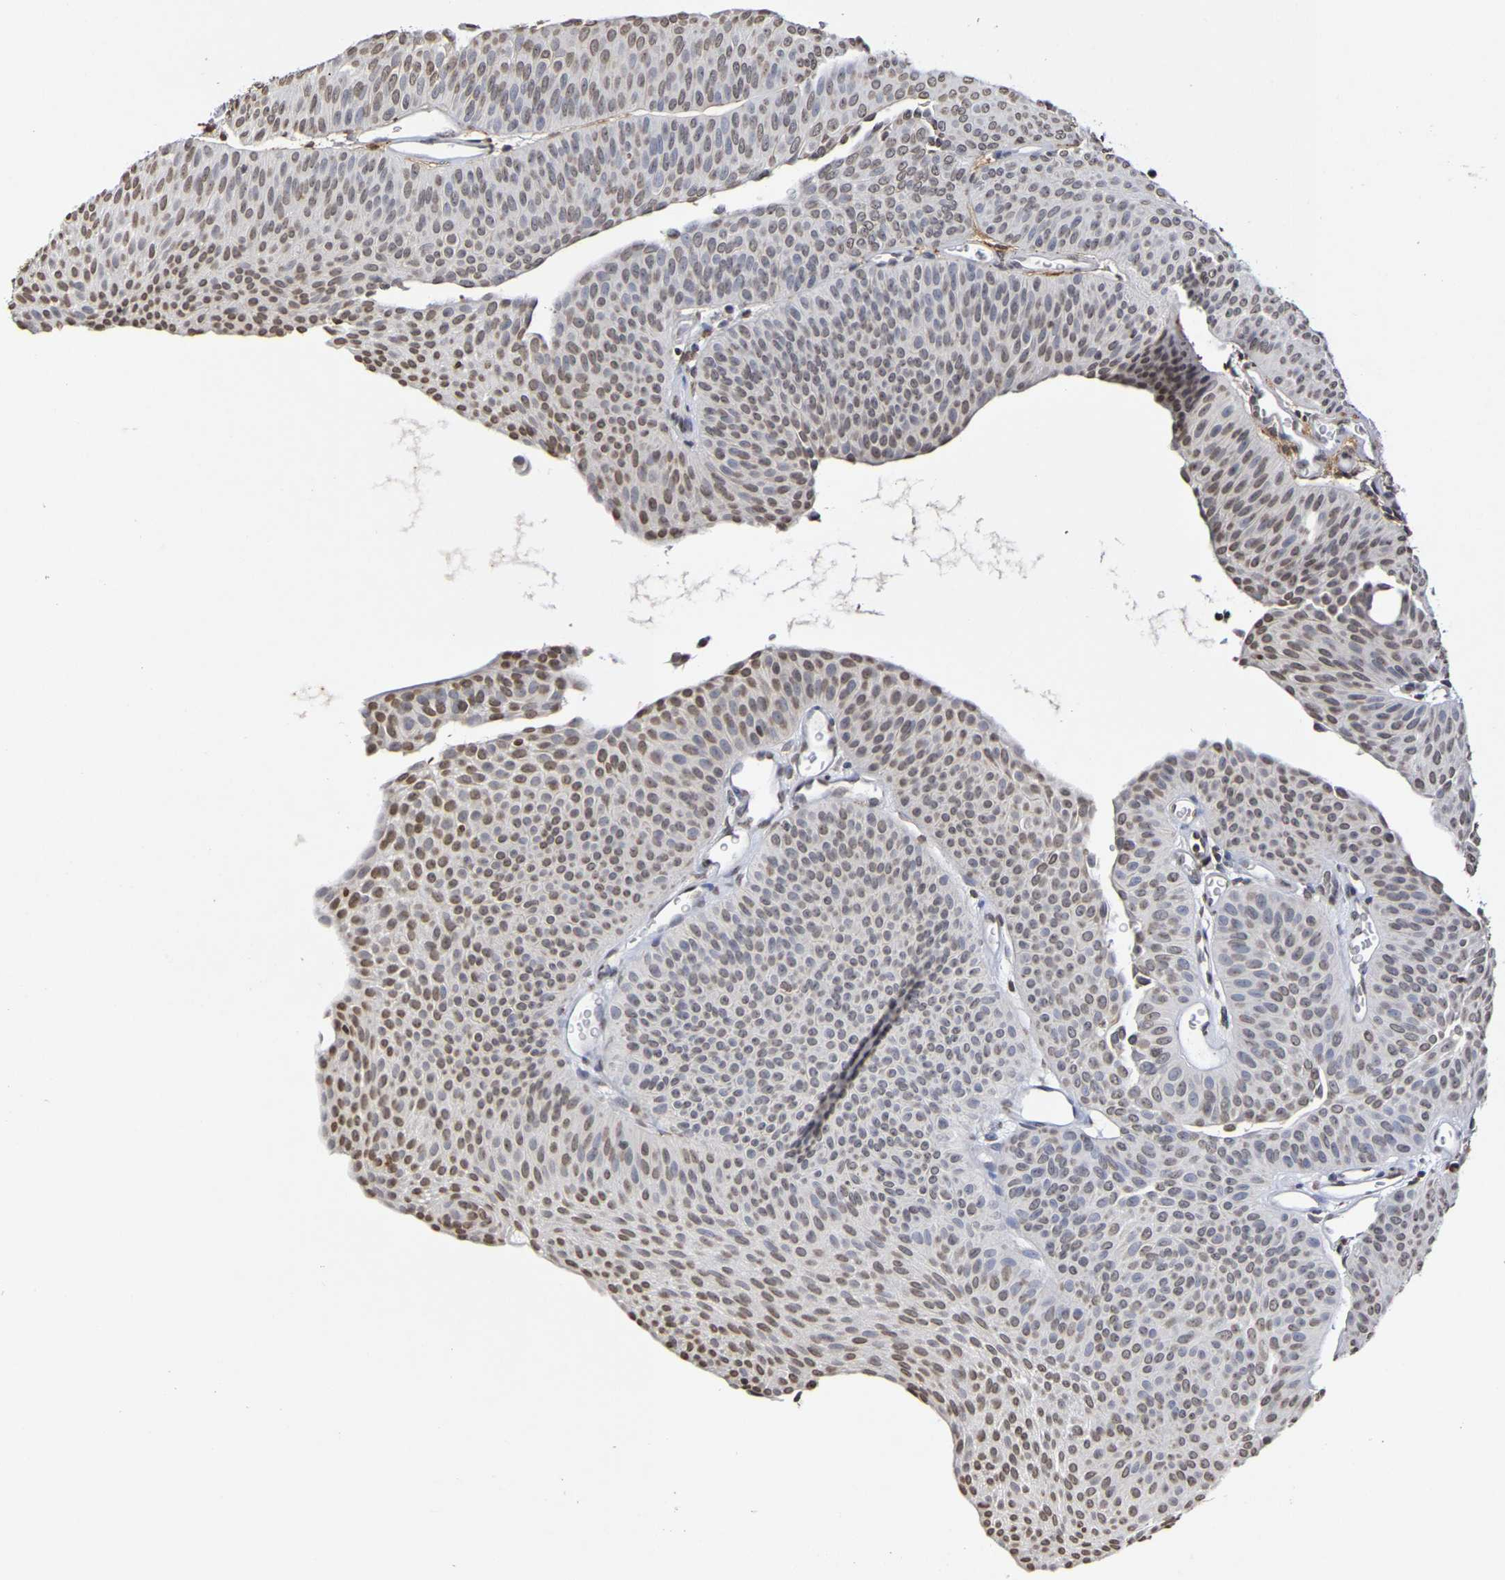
{"staining": {"intensity": "moderate", "quantity": ">75%", "location": "nuclear"}, "tissue": "urothelial cancer", "cell_type": "Tumor cells", "image_type": "cancer", "snomed": [{"axis": "morphology", "description": "Urothelial carcinoma, Low grade"}, {"axis": "topography", "description": "Urinary bladder"}], "caption": "Immunohistochemistry of human urothelial cancer demonstrates medium levels of moderate nuclear positivity in approximately >75% of tumor cells.", "gene": "ATF4", "patient": {"sex": "female", "age": 60}}